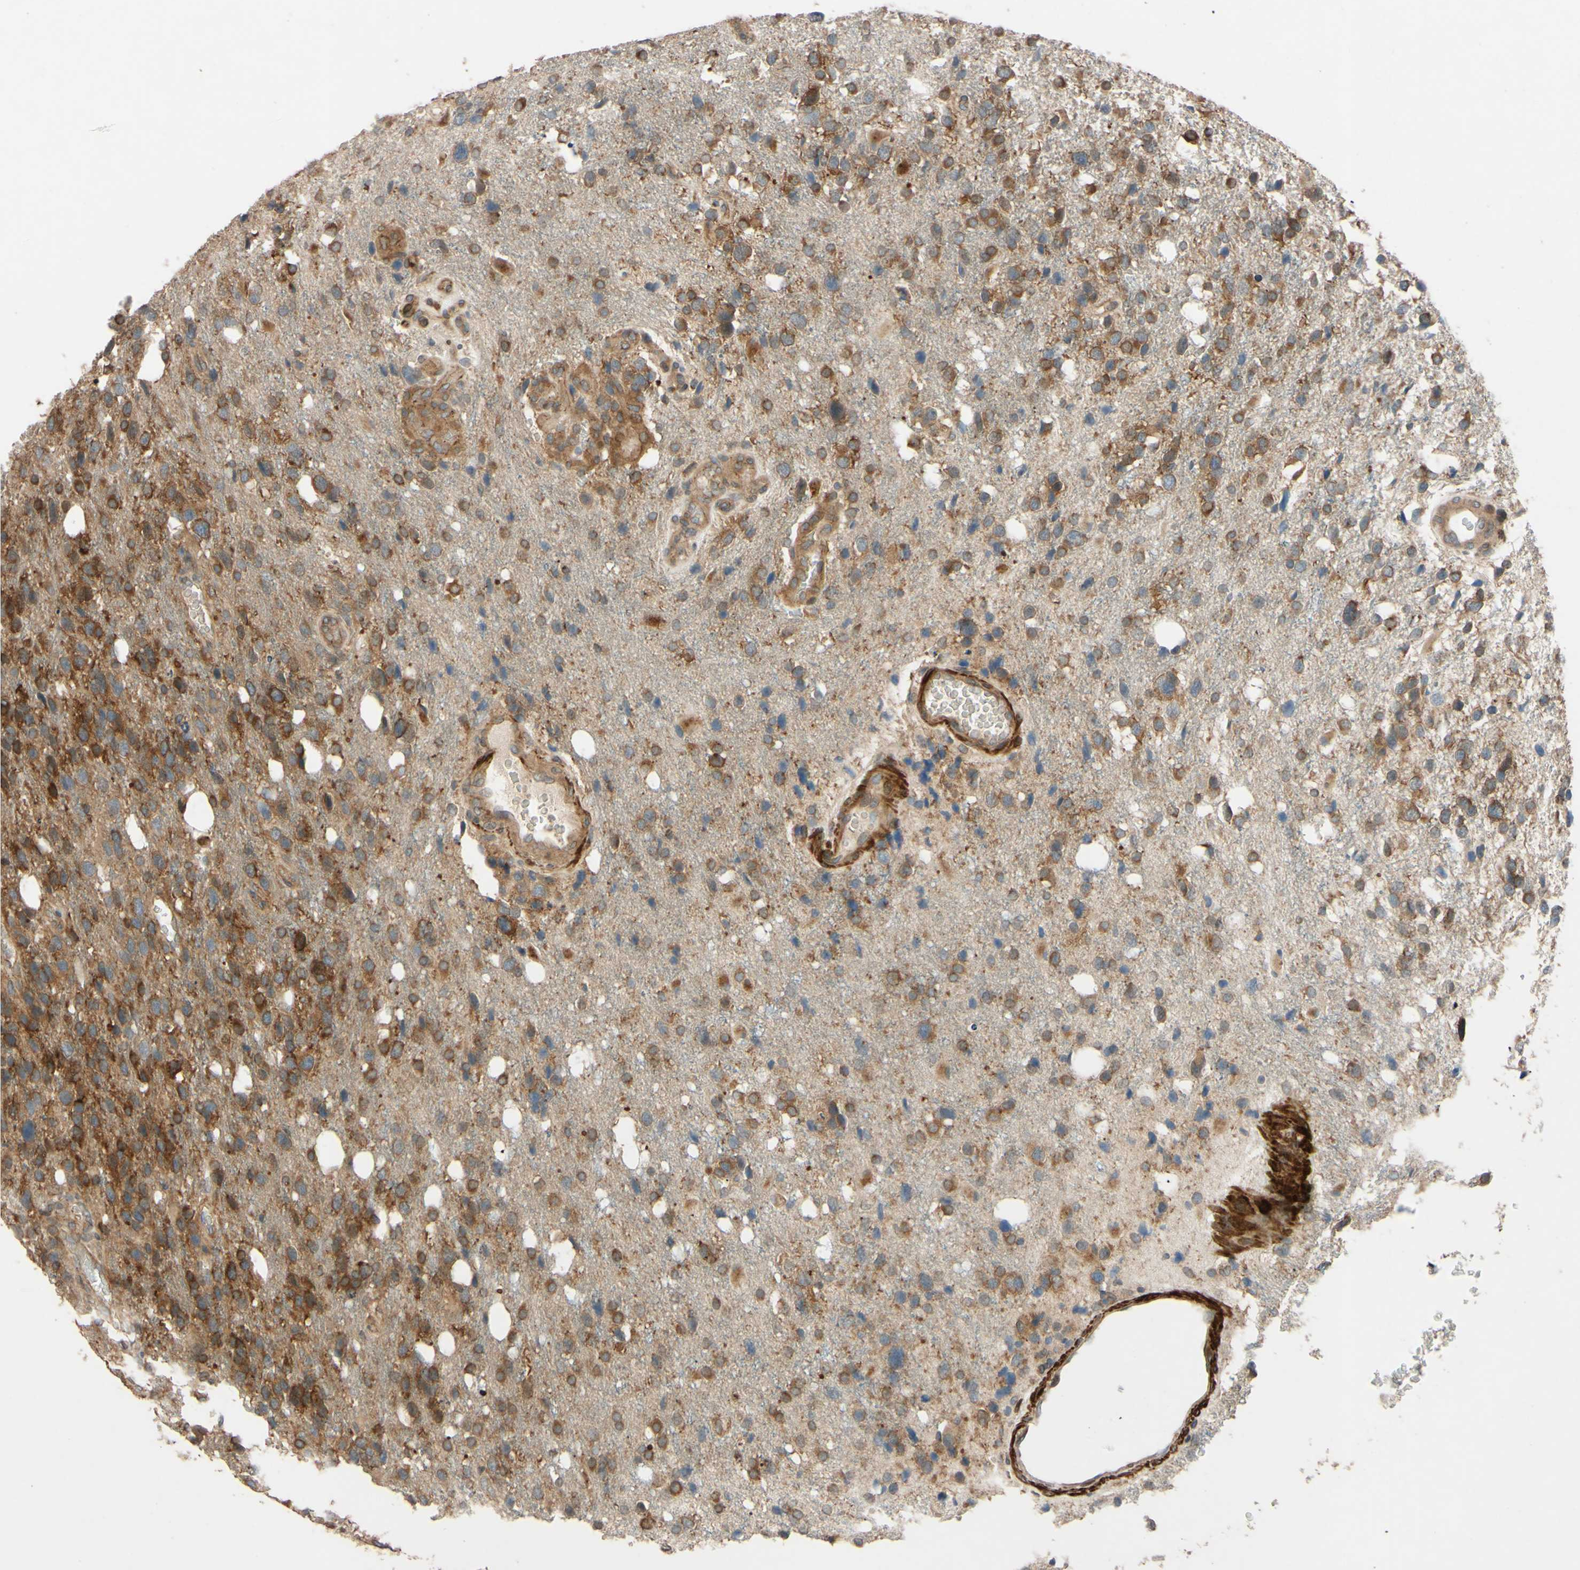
{"staining": {"intensity": "moderate", "quantity": ">75%", "location": "cytoplasmic/membranous,nuclear"}, "tissue": "glioma", "cell_type": "Tumor cells", "image_type": "cancer", "snomed": [{"axis": "morphology", "description": "Glioma, malignant, High grade"}, {"axis": "topography", "description": "Brain"}], "caption": "DAB (3,3'-diaminobenzidine) immunohistochemical staining of glioma displays moderate cytoplasmic/membranous and nuclear protein positivity in about >75% of tumor cells.", "gene": "PTPRU", "patient": {"sex": "female", "age": 58}}